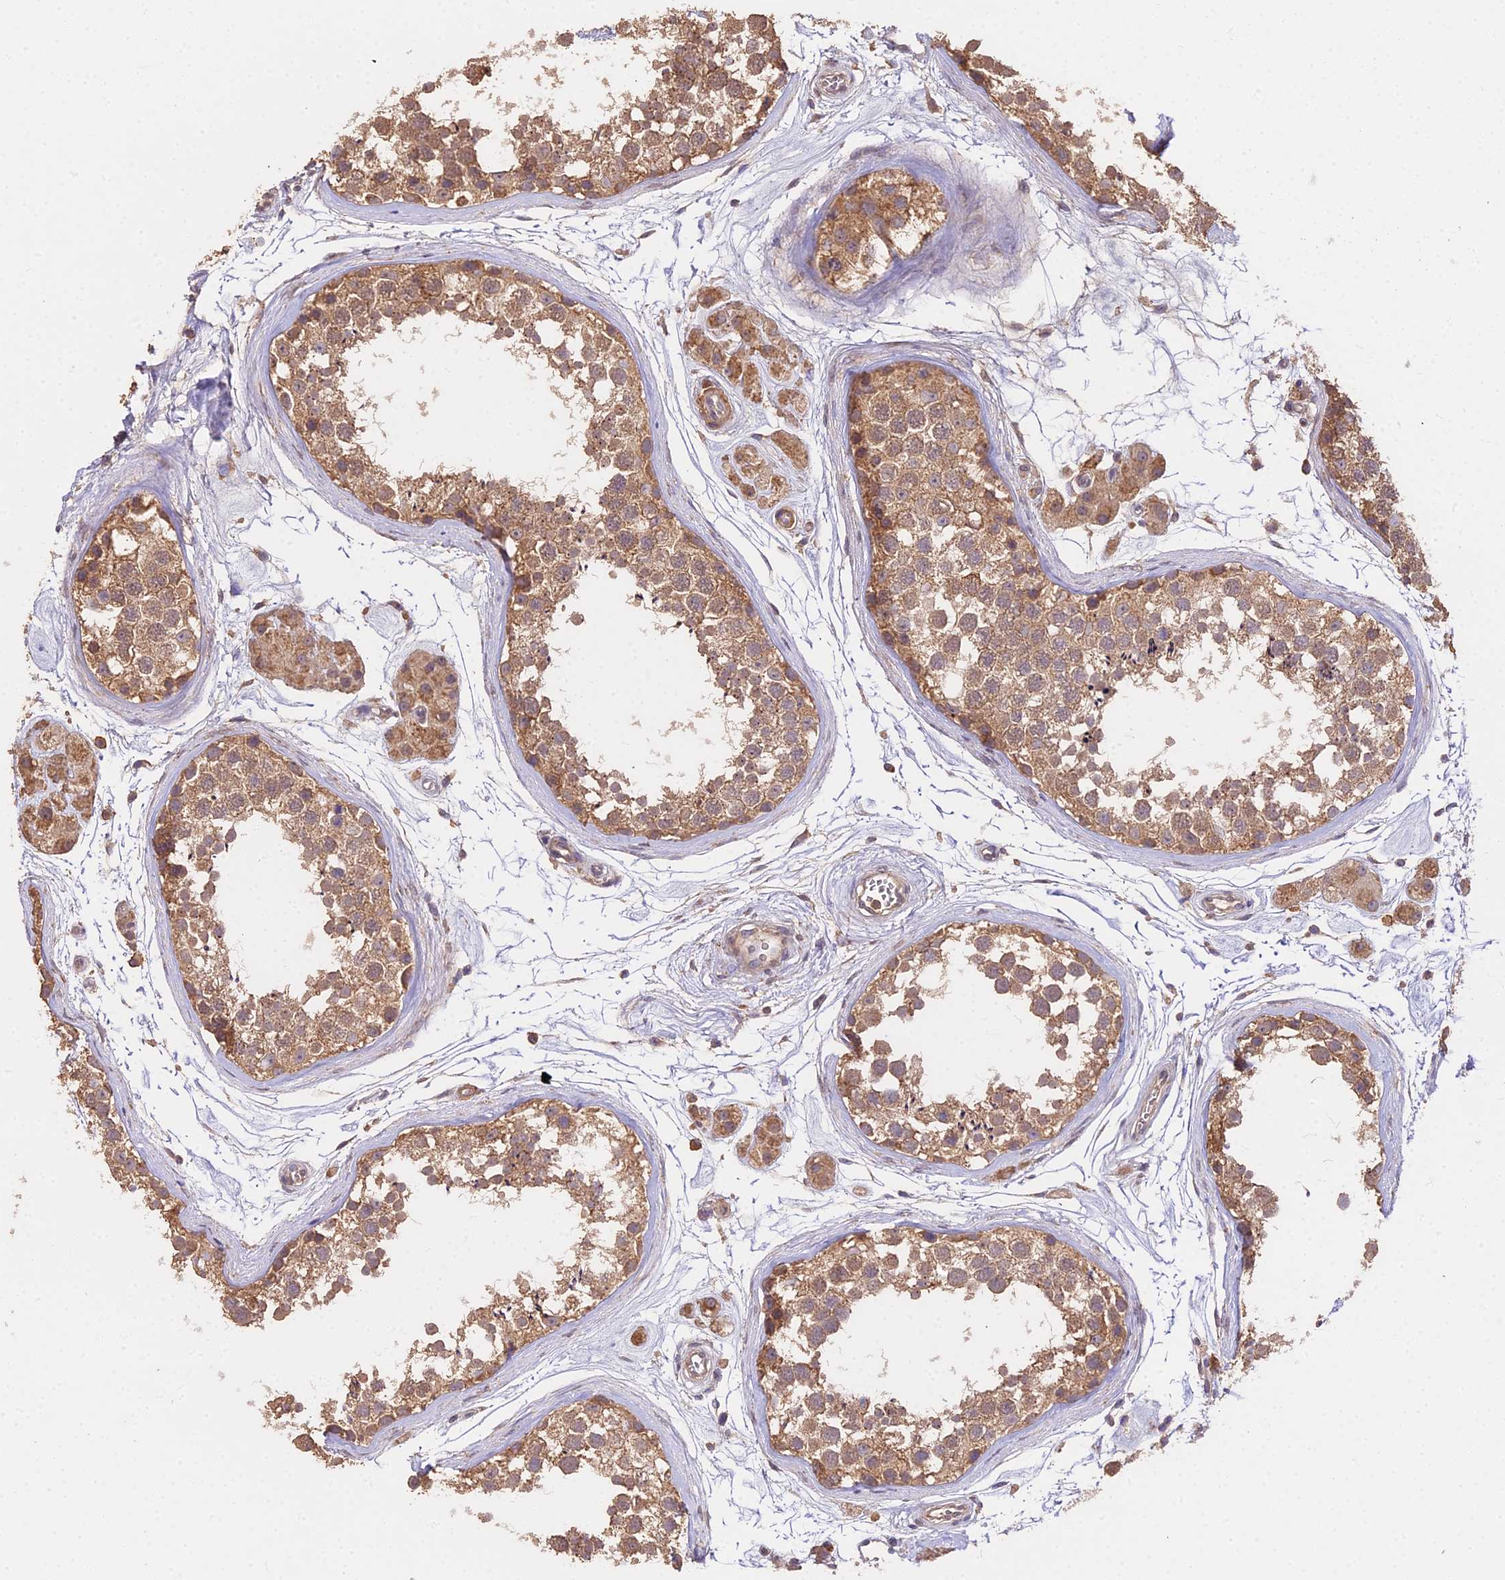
{"staining": {"intensity": "moderate", "quantity": ">75%", "location": "cytoplasmic/membranous"}, "tissue": "testis", "cell_type": "Cells in seminiferous ducts", "image_type": "normal", "snomed": [{"axis": "morphology", "description": "Normal tissue, NOS"}, {"axis": "topography", "description": "Testis"}], "caption": "Protein staining displays moderate cytoplasmic/membranous staining in about >75% of cells in seminiferous ducts in benign testis. The staining was performed using DAB, with brown indicating positive protein expression. Nuclei are stained blue with hematoxylin.", "gene": "METTL13", "patient": {"sex": "male", "age": 56}}